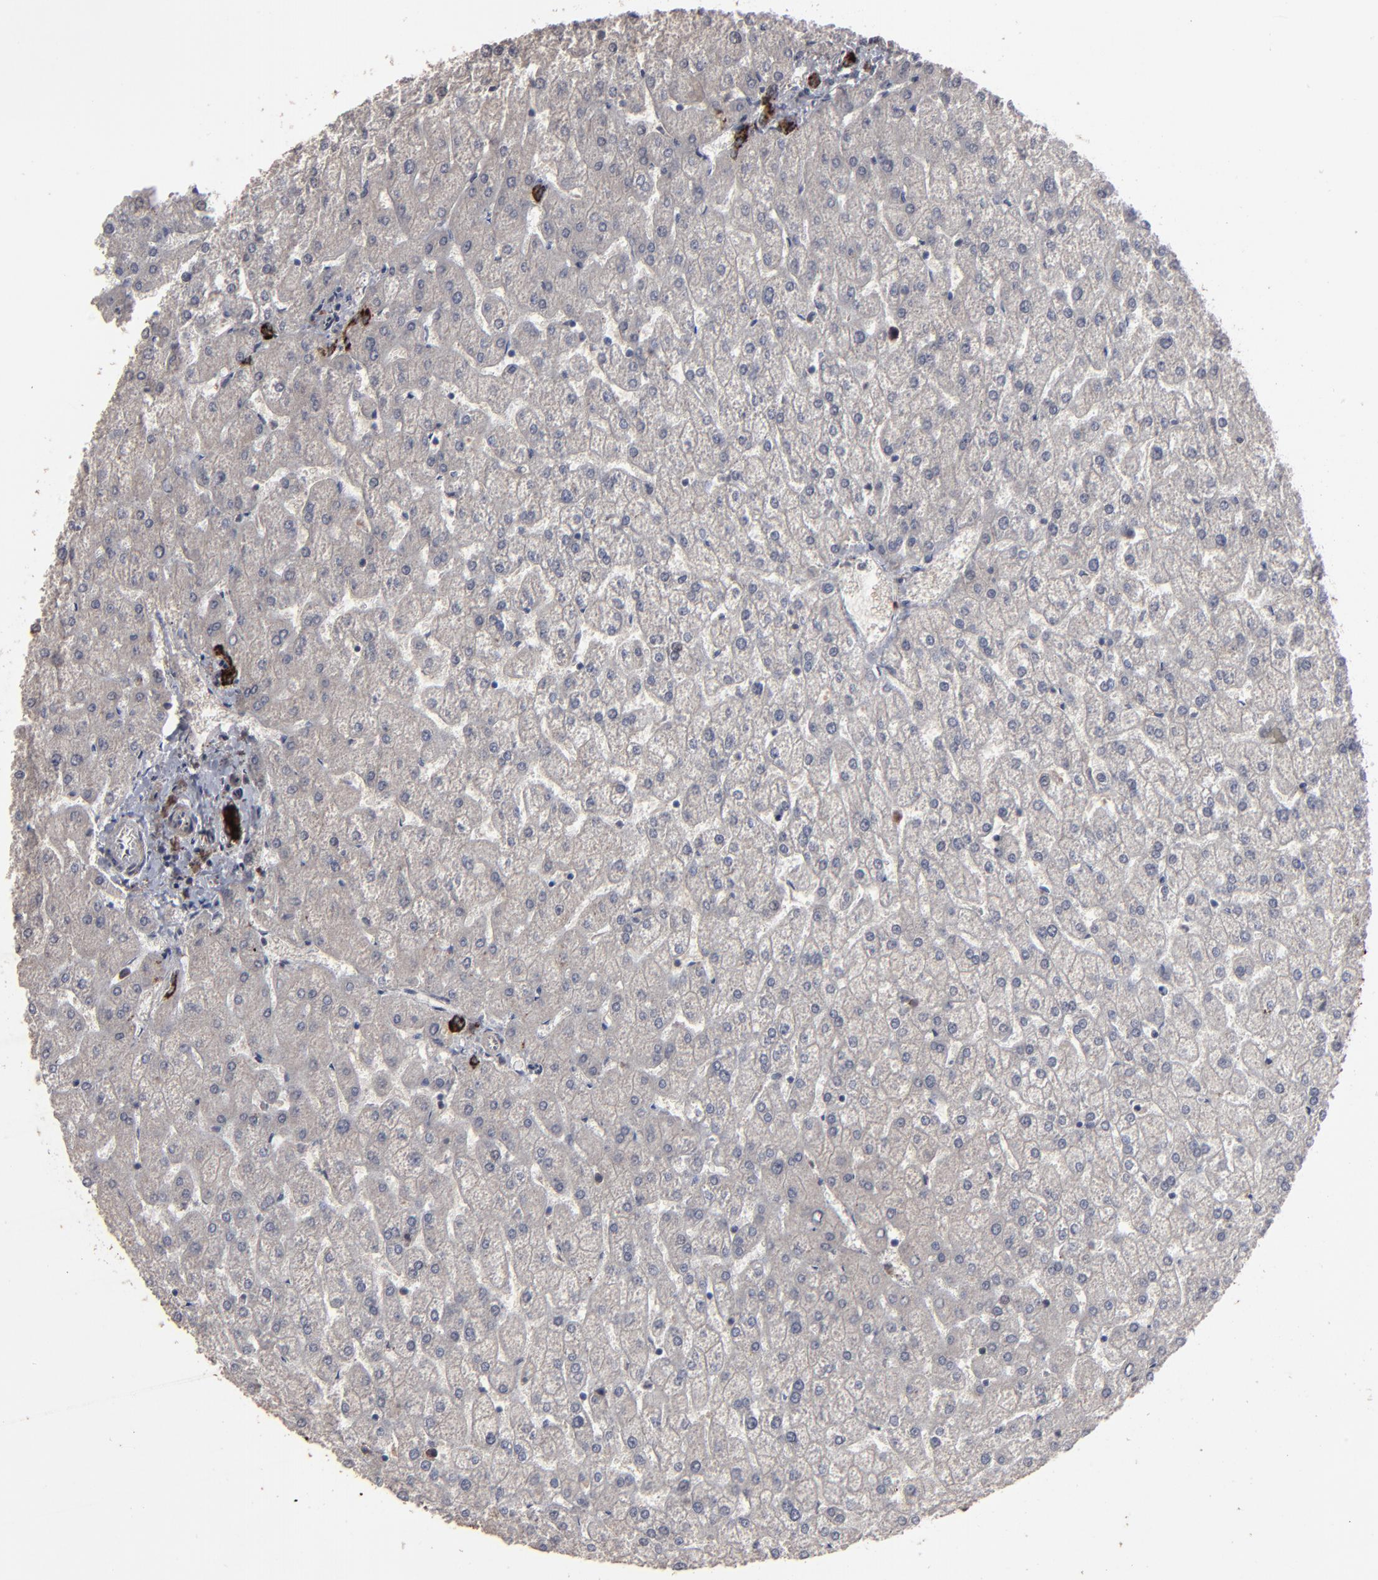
{"staining": {"intensity": "strong", "quantity": ">75%", "location": "cytoplasmic/membranous"}, "tissue": "liver", "cell_type": "Cholangiocytes", "image_type": "normal", "snomed": [{"axis": "morphology", "description": "Normal tissue, NOS"}, {"axis": "topography", "description": "Liver"}], "caption": "Cholangiocytes display strong cytoplasmic/membranous staining in approximately >75% of cells in unremarkable liver. Using DAB (3,3'-diaminobenzidine) (brown) and hematoxylin (blue) stains, captured at high magnification using brightfield microscopy.", "gene": "SLC22A17", "patient": {"sex": "female", "age": 32}}